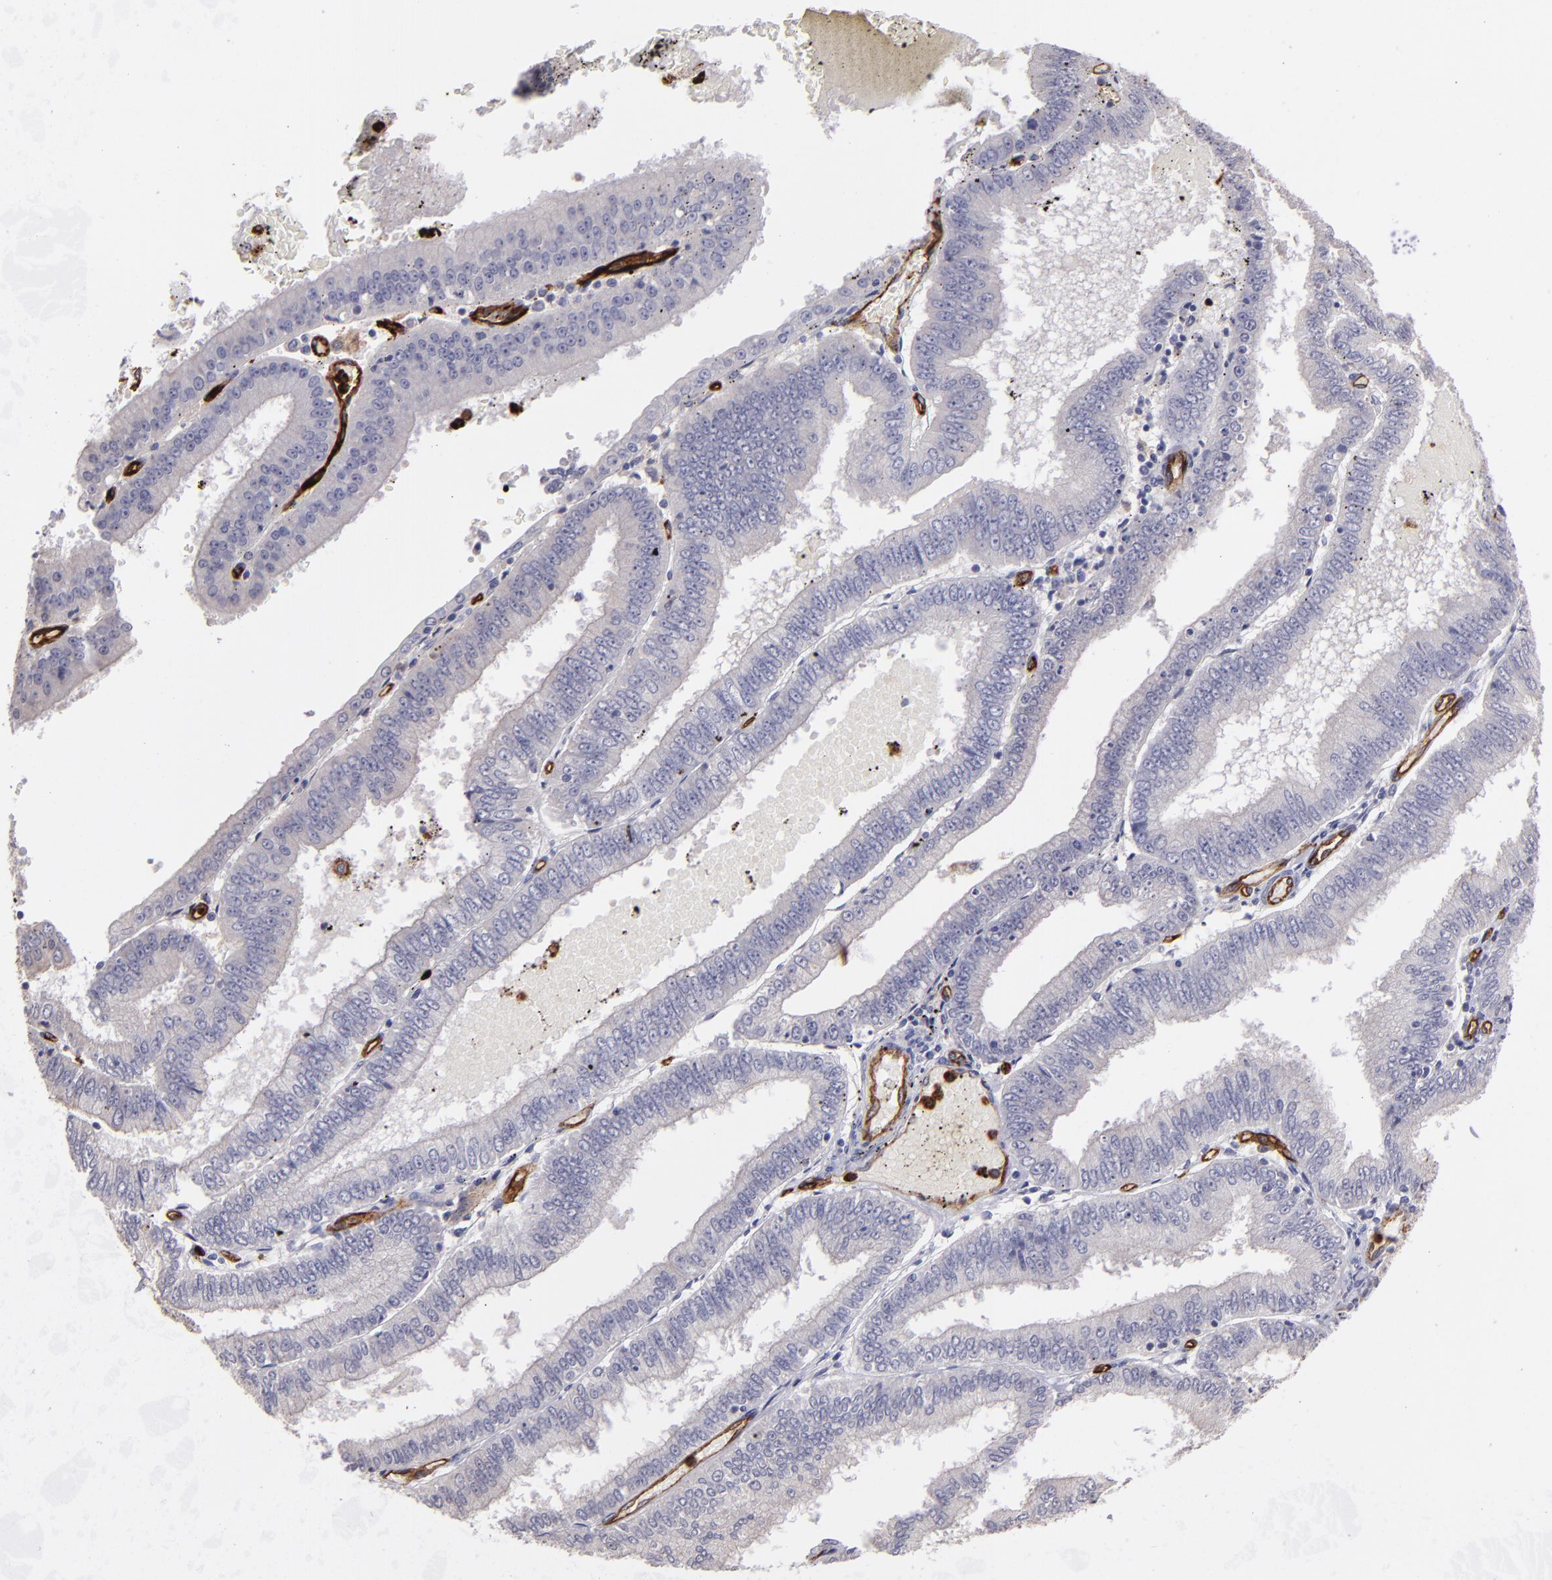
{"staining": {"intensity": "negative", "quantity": "none", "location": "none"}, "tissue": "endometrial cancer", "cell_type": "Tumor cells", "image_type": "cancer", "snomed": [{"axis": "morphology", "description": "Adenocarcinoma, NOS"}, {"axis": "topography", "description": "Endometrium"}], "caption": "Adenocarcinoma (endometrial) was stained to show a protein in brown. There is no significant positivity in tumor cells. (Stains: DAB immunohistochemistry (IHC) with hematoxylin counter stain, Microscopy: brightfield microscopy at high magnification).", "gene": "DYSF", "patient": {"sex": "female", "age": 66}}